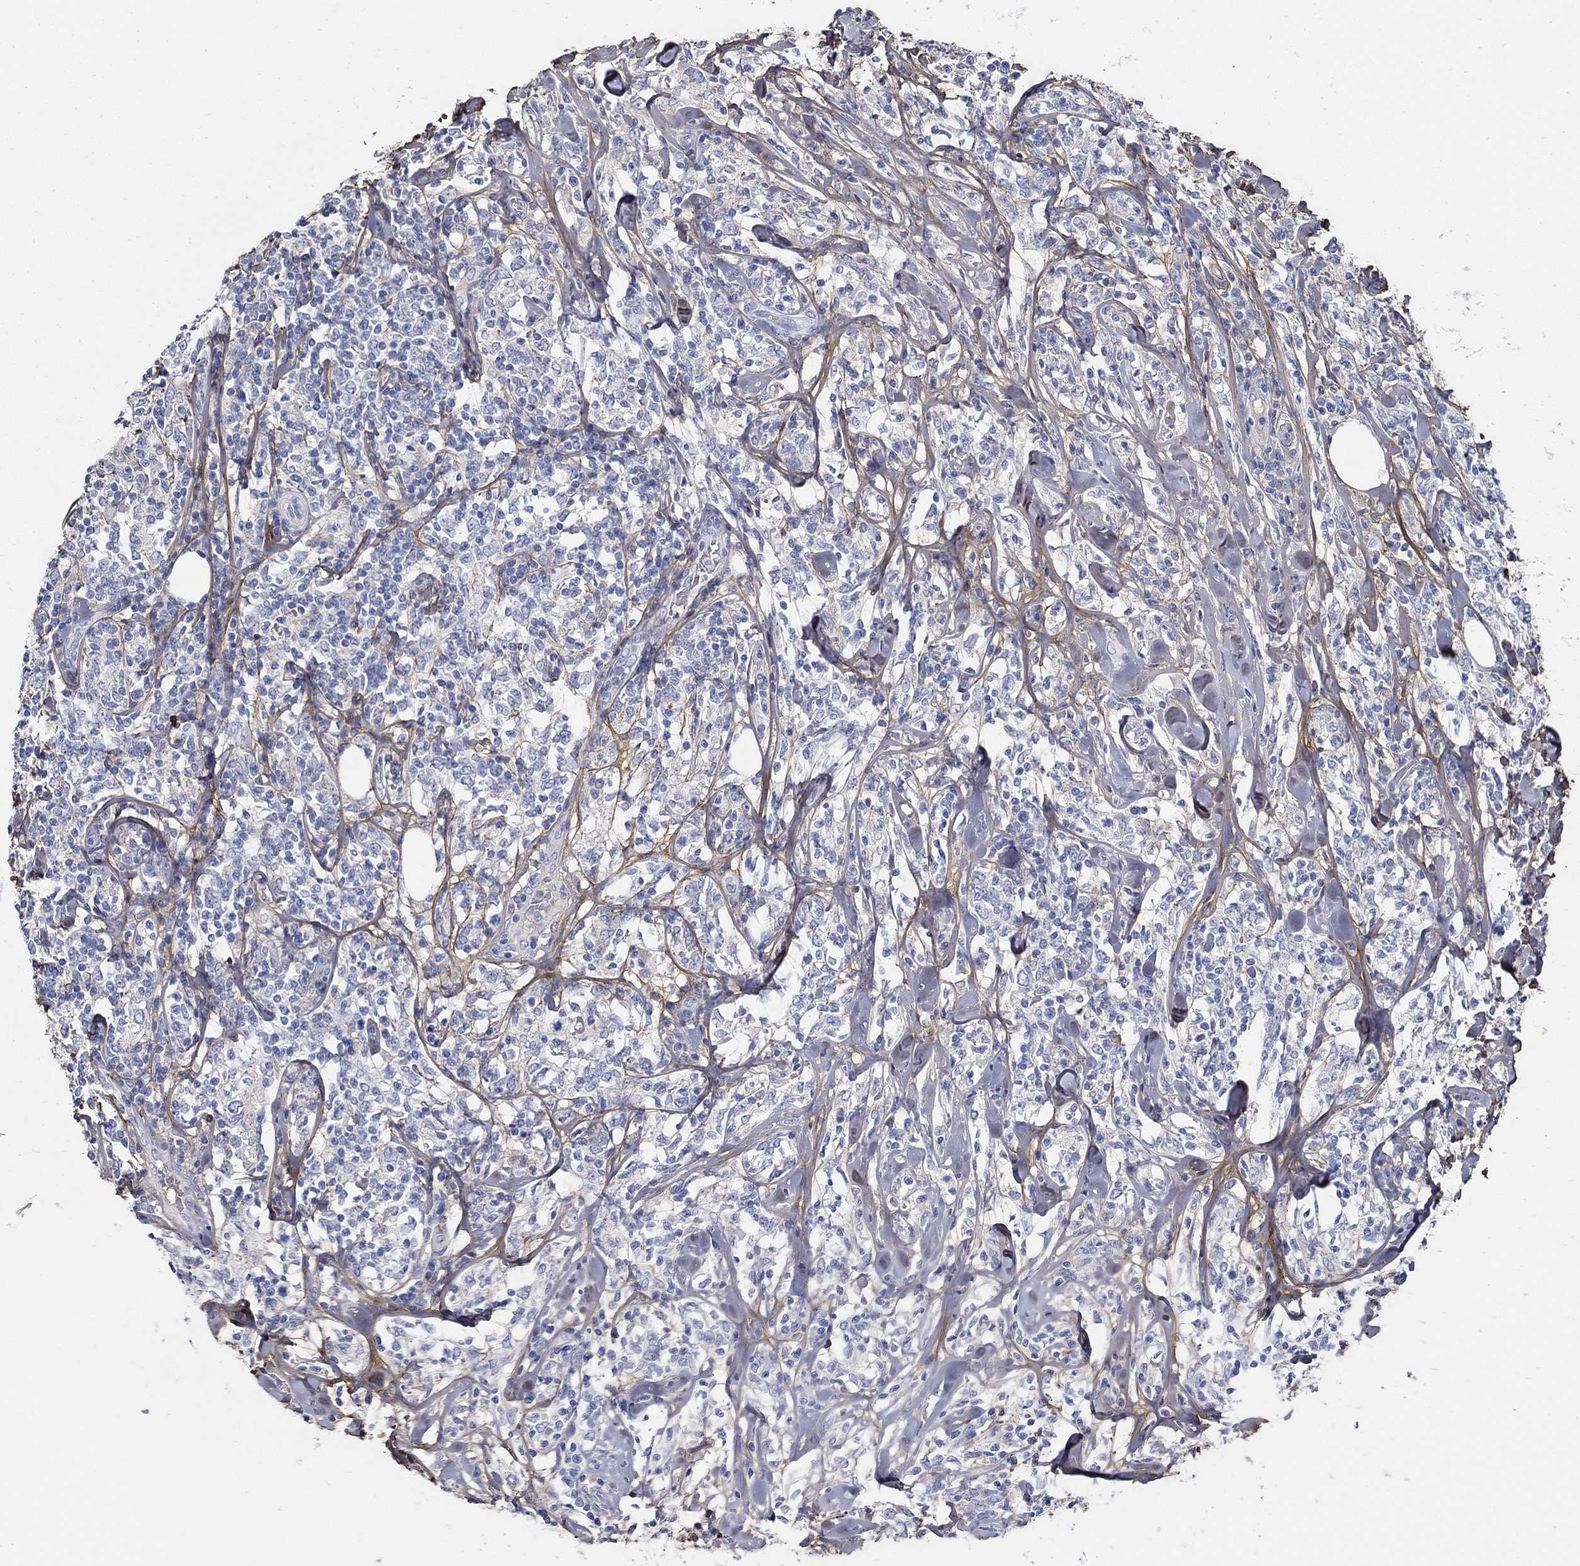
{"staining": {"intensity": "negative", "quantity": "none", "location": "none"}, "tissue": "lymphoma", "cell_type": "Tumor cells", "image_type": "cancer", "snomed": [{"axis": "morphology", "description": "Malignant lymphoma, non-Hodgkin's type, High grade"}, {"axis": "topography", "description": "Lymph node"}], "caption": "Protein analysis of lymphoma displays no significant staining in tumor cells. (Stains: DAB immunohistochemistry (IHC) with hematoxylin counter stain, Microscopy: brightfield microscopy at high magnification).", "gene": "TGFBI", "patient": {"sex": "female", "age": 84}}